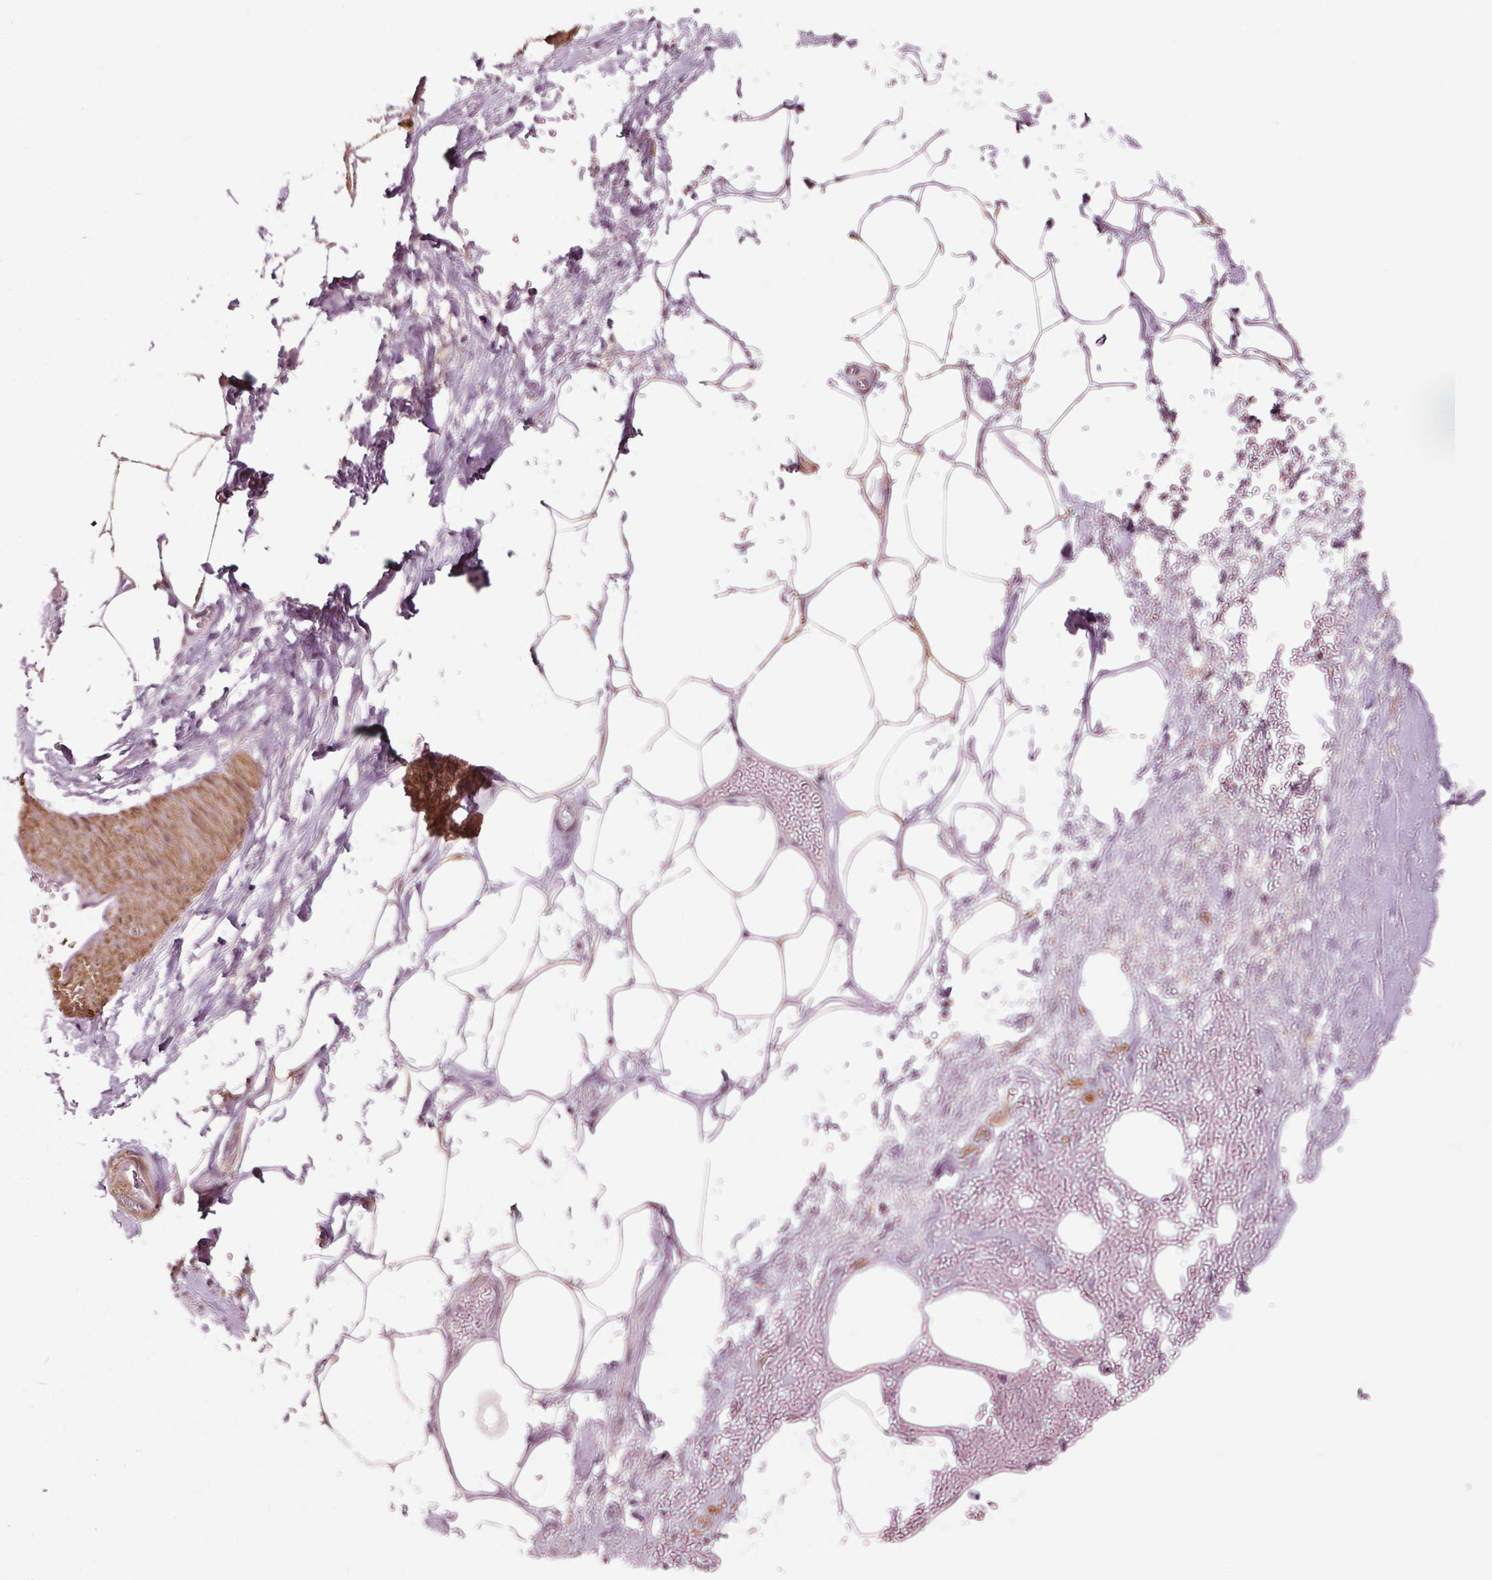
{"staining": {"intensity": "strong", "quantity": "25%-75%", "location": "cytoplasmic/membranous"}, "tissue": "adipose tissue", "cell_type": "Adipocytes", "image_type": "normal", "snomed": [{"axis": "morphology", "description": "Normal tissue, NOS"}, {"axis": "topography", "description": "Prostate"}, {"axis": "topography", "description": "Peripheral nerve tissue"}], "caption": "Adipocytes show high levels of strong cytoplasmic/membranous expression in approximately 25%-75% of cells in benign adipose tissue. Immunohistochemistry (ihc) stains the protein of interest in brown and the nuclei are stained blue.", "gene": "HAUS5", "patient": {"sex": "male", "age": 55}}